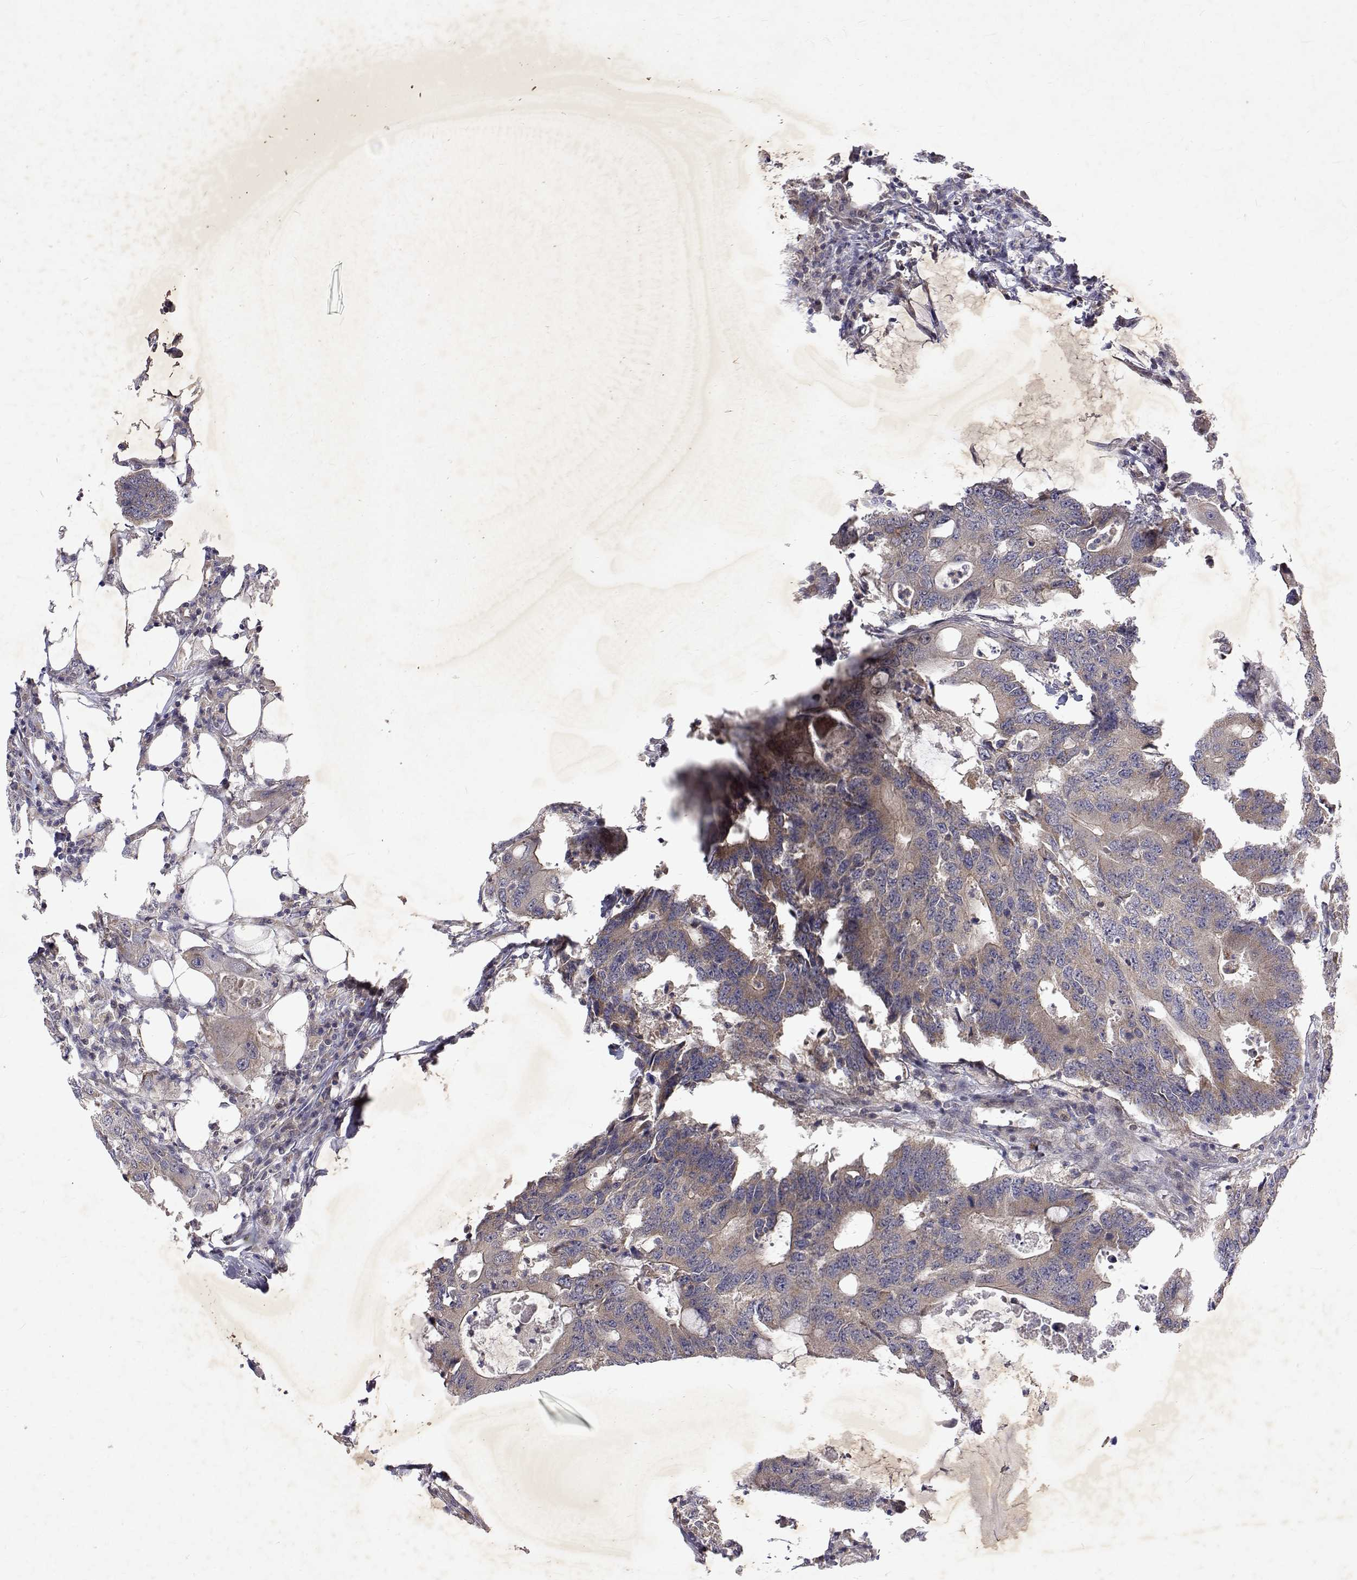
{"staining": {"intensity": "weak", "quantity": "25%-75%", "location": "cytoplasmic/membranous"}, "tissue": "colorectal cancer", "cell_type": "Tumor cells", "image_type": "cancer", "snomed": [{"axis": "morphology", "description": "Adenocarcinoma, NOS"}, {"axis": "topography", "description": "Colon"}], "caption": "Human colorectal cancer (adenocarcinoma) stained for a protein (brown) demonstrates weak cytoplasmic/membranous positive staining in about 25%-75% of tumor cells.", "gene": "ALKBH8", "patient": {"sex": "male", "age": 71}}